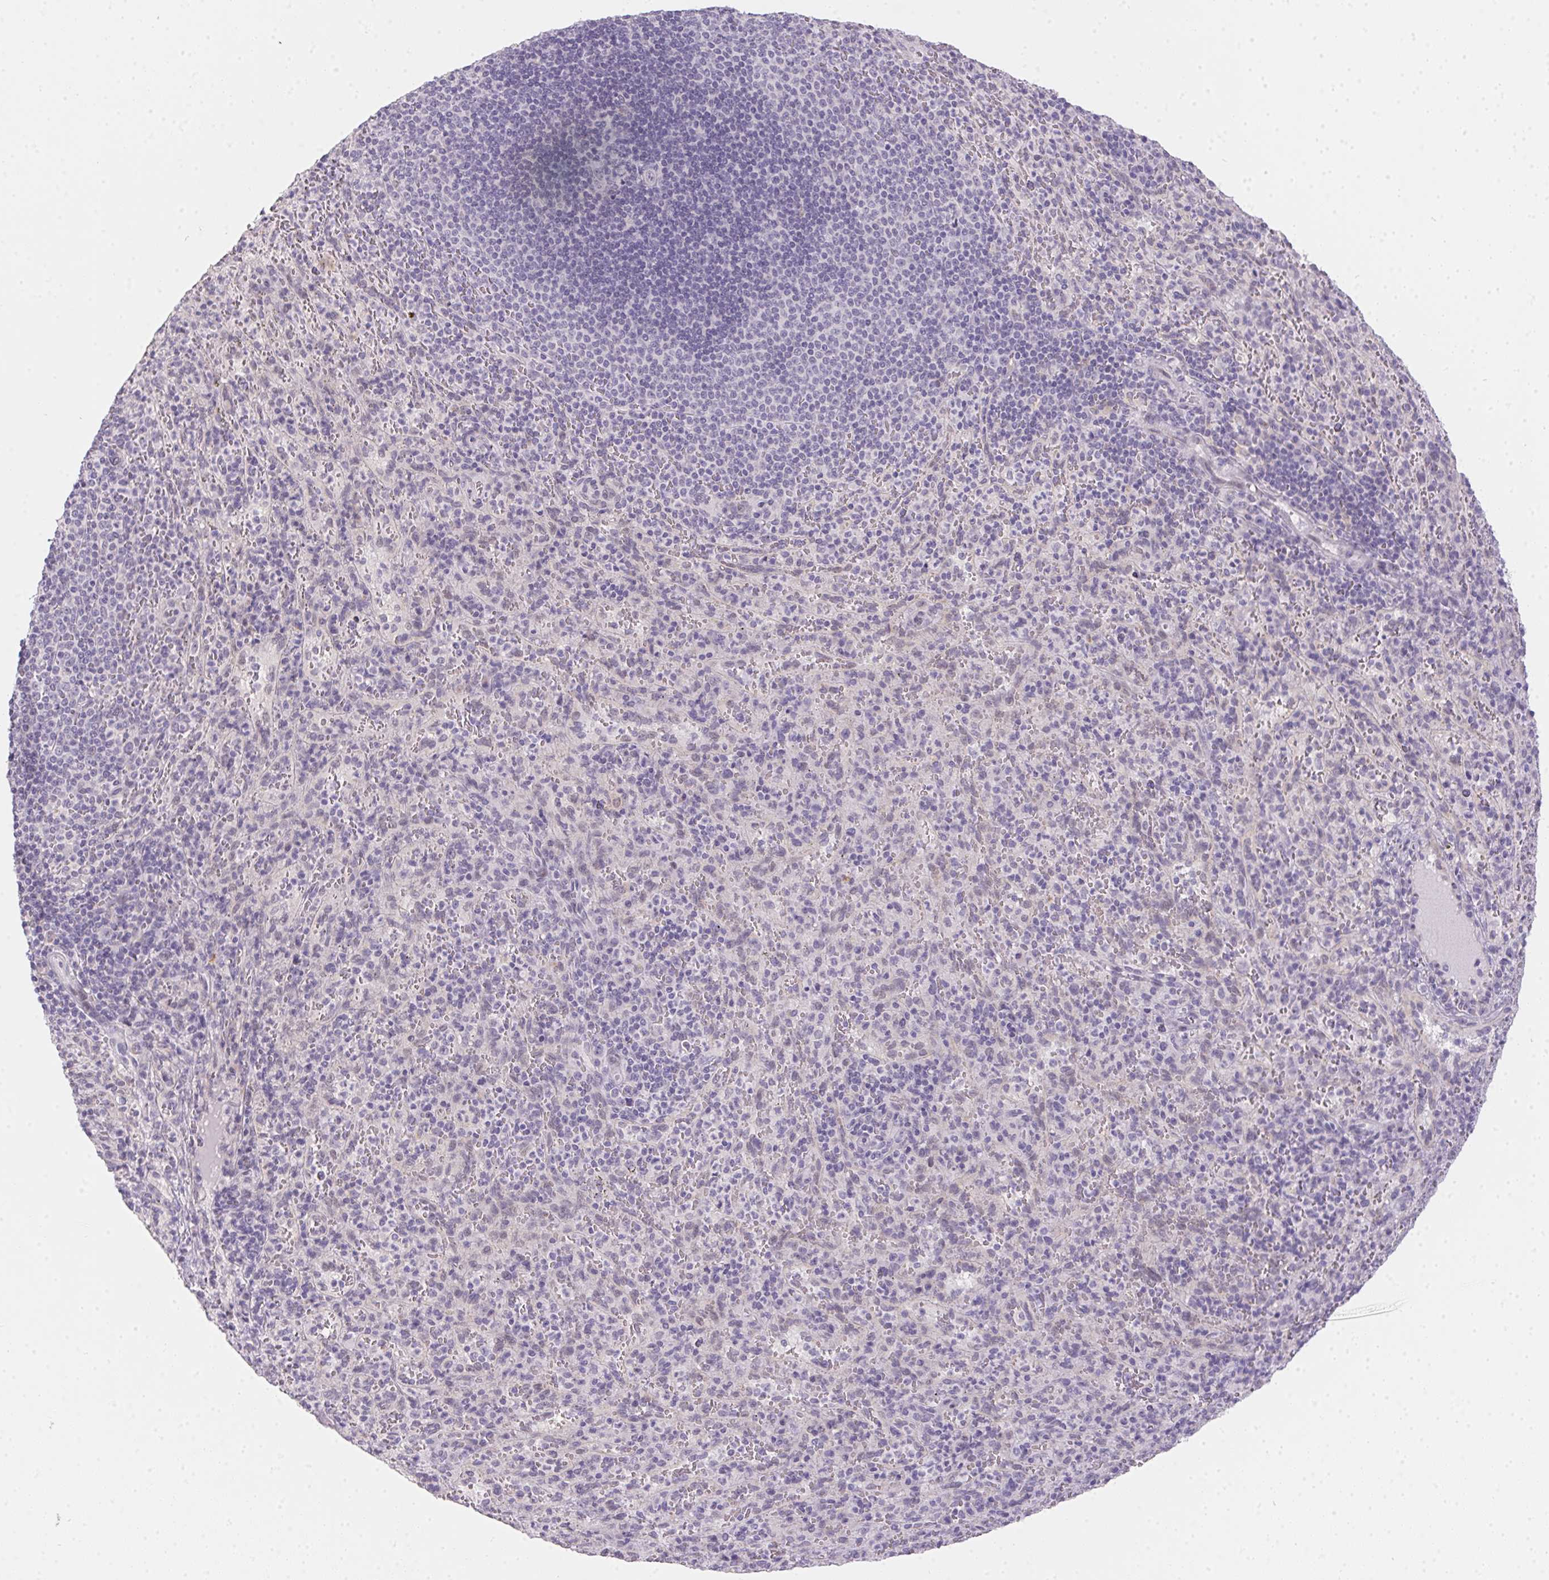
{"staining": {"intensity": "negative", "quantity": "none", "location": "none"}, "tissue": "spleen", "cell_type": "Cells in red pulp", "image_type": "normal", "snomed": [{"axis": "morphology", "description": "Normal tissue, NOS"}, {"axis": "topography", "description": "Spleen"}], "caption": "DAB (3,3'-diaminobenzidine) immunohistochemical staining of benign spleen reveals no significant staining in cells in red pulp.", "gene": "MORC1", "patient": {"sex": "male", "age": 57}}